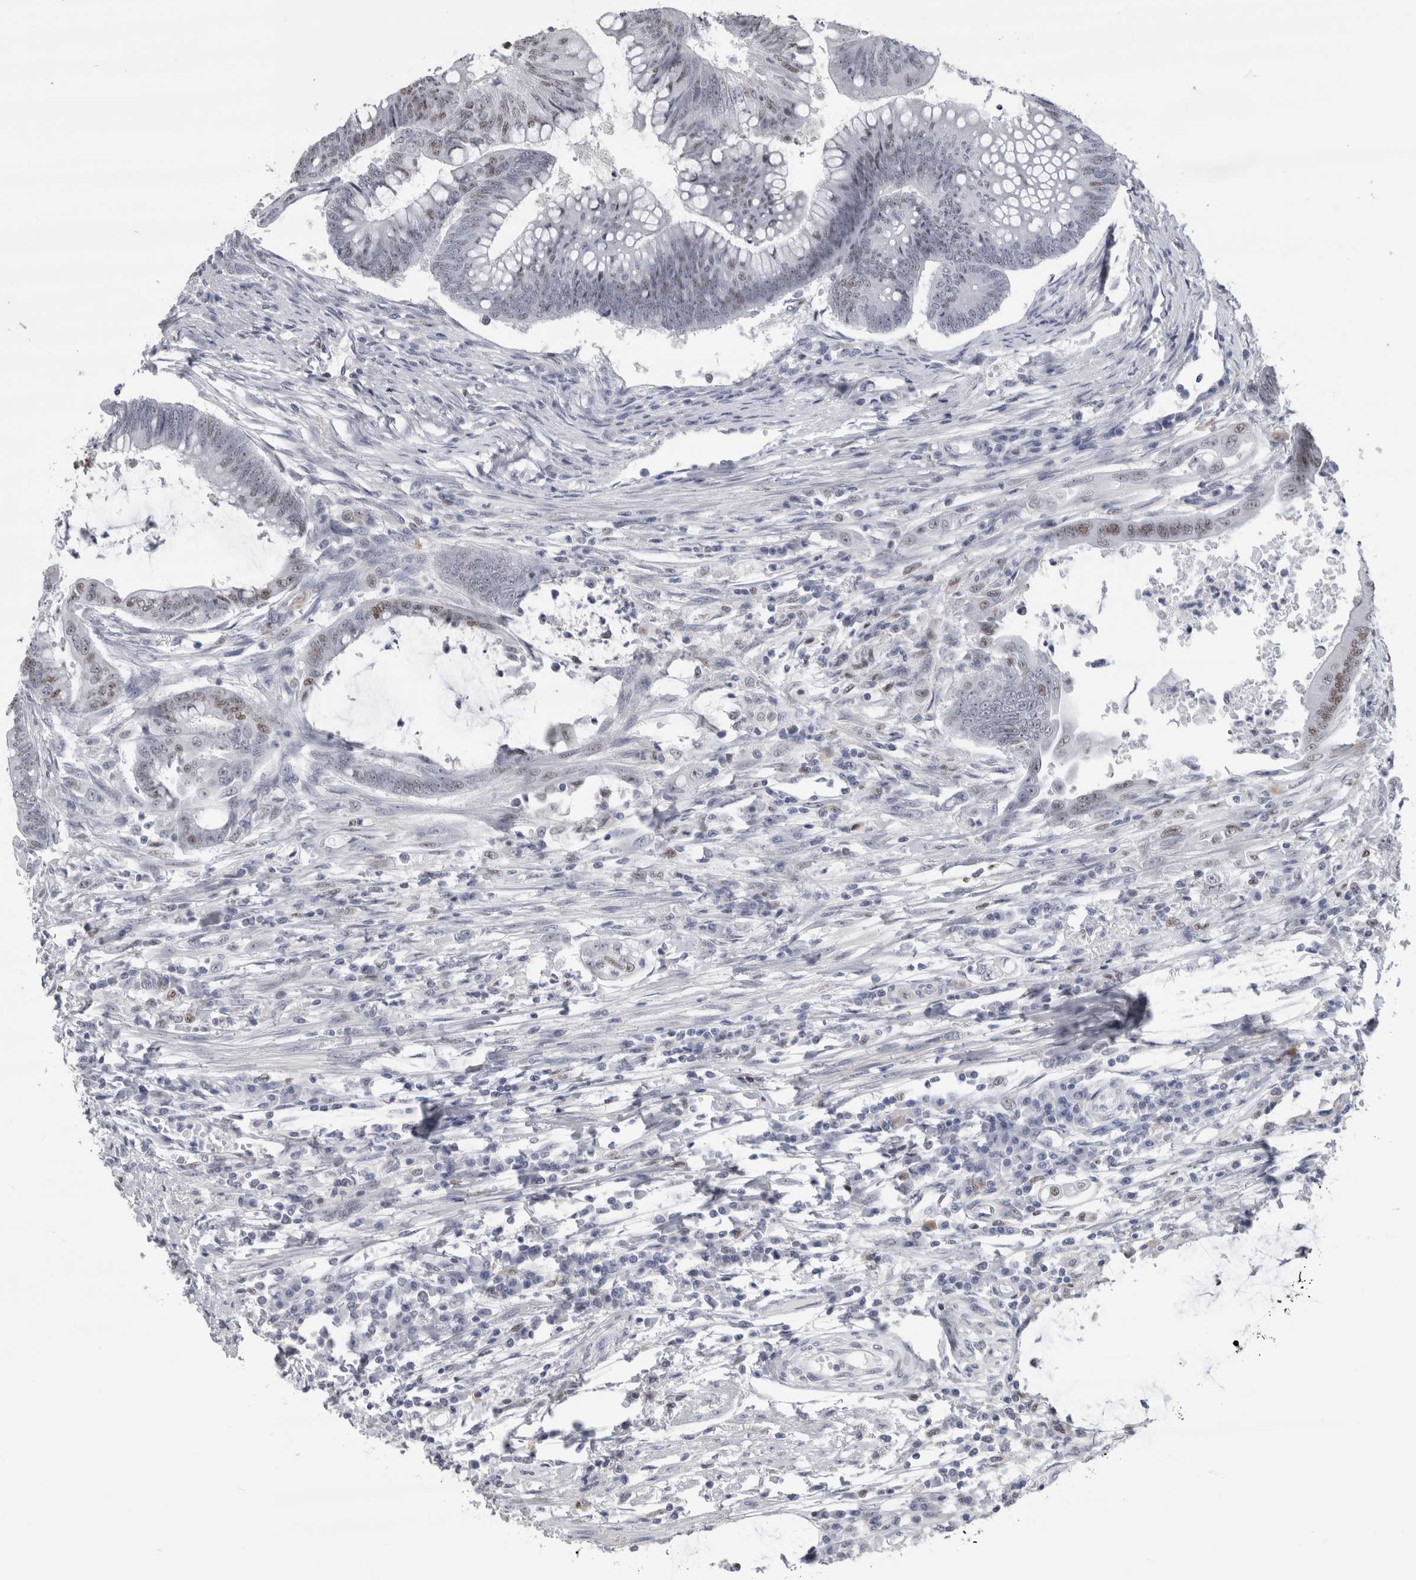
{"staining": {"intensity": "weak", "quantity": "<25%", "location": "nuclear"}, "tissue": "colorectal cancer", "cell_type": "Tumor cells", "image_type": "cancer", "snomed": [{"axis": "morphology", "description": "Adenoma, NOS"}, {"axis": "morphology", "description": "Adenocarcinoma, NOS"}, {"axis": "topography", "description": "Colon"}], "caption": "A high-resolution histopathology image shows immunohistochemistry staining of colorectal adenoma, which displays no significant positivity in tumor cells.", "gene": "POLD2", "patient": {"sex": "male", "age": 79}}